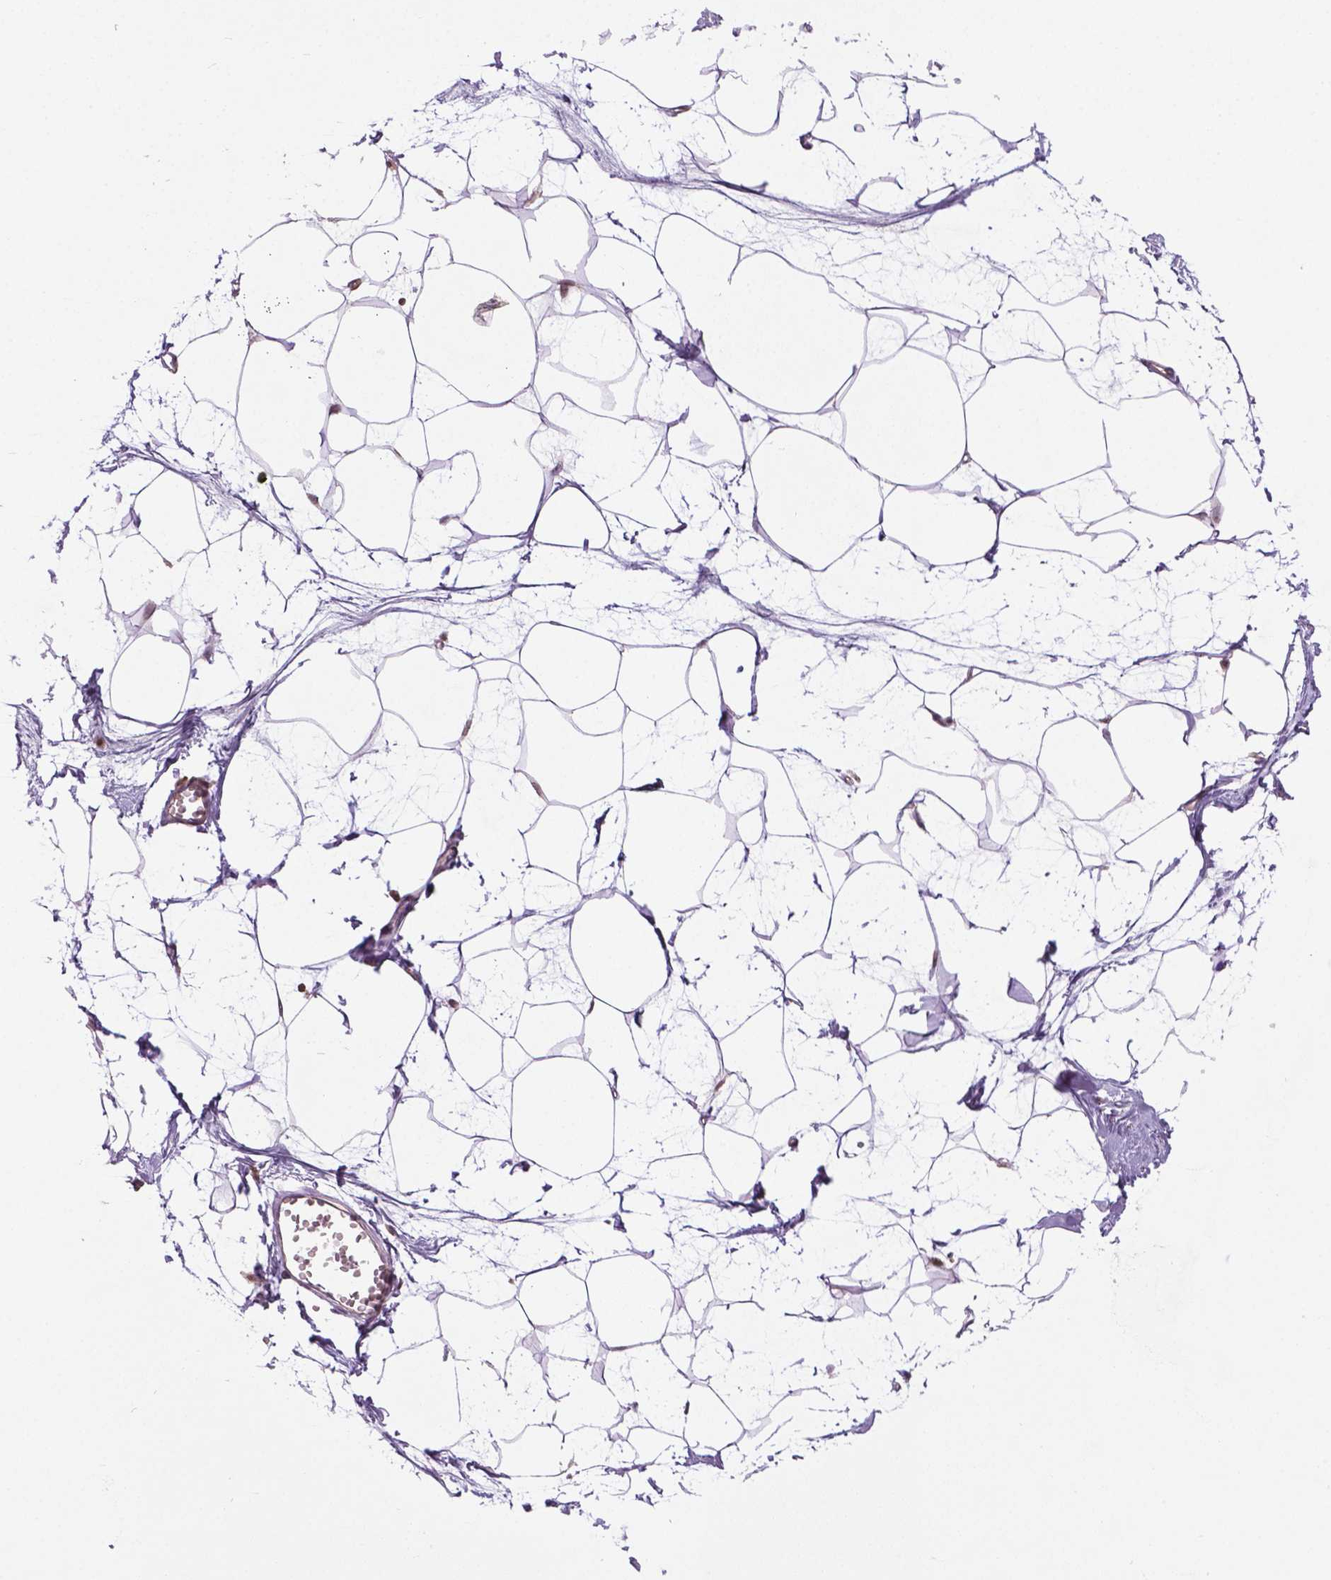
{"staining": {"intensity": "negative", "quantity": "none", "location": "none"}, "tissue": "breast", "cell_type": "Adipocytes", "image_type": "normal", "snomed": [{"axis": "morphology", "description": "Normal tissue, NOS"}, {"axis": "topography", "description": "Breast"}], "caption": "Immunohistochemical staining of benign breast exhibits no significant positivity in adipocytes.", "gene": "NTNG2", "patient": {"sex": "female", "age": 45}}